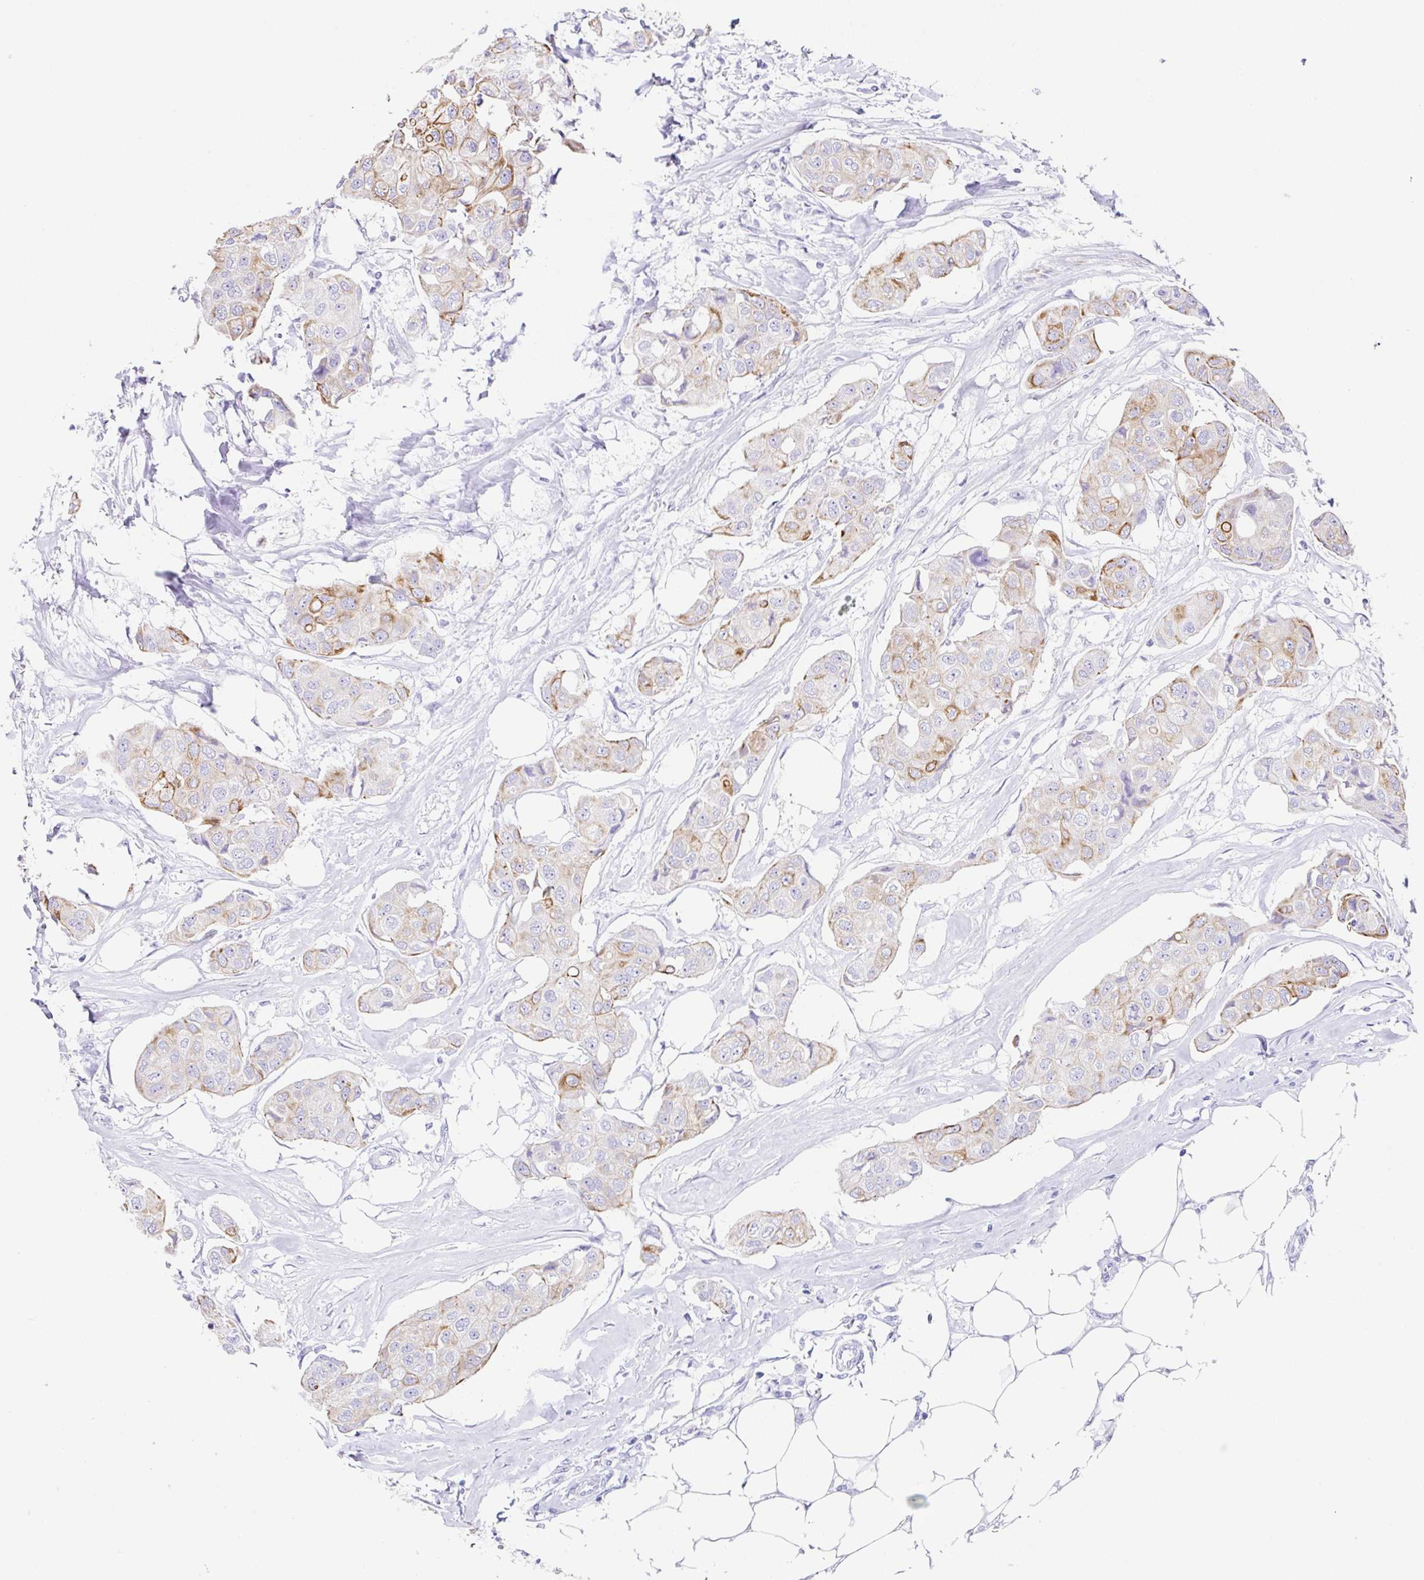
{"staining": {"intensity": "moderate", "quantity": "25%-75%", "location": "cytoplasmic/membranous"}, "tissue": "breast cancer", "cell_type": "Tumor cells", "image_type": "cancer", "snomed": [{"axis": "morphology", "description": "Duct carcinoma"}, {"axis": "topography", "description": "Breast"}, {"axis": "topography", "description": "Lymph node"}], "caption": "A micrograph showing moderate cytoplasmic/membranous staining in approximately 25%-75% of tumor cells in invasive ductal carcinoma (breast), as visualized by brown immunohistochemical staining.", "gene": "CLDND2", "patient": {"sex": "female", "age": 80}}